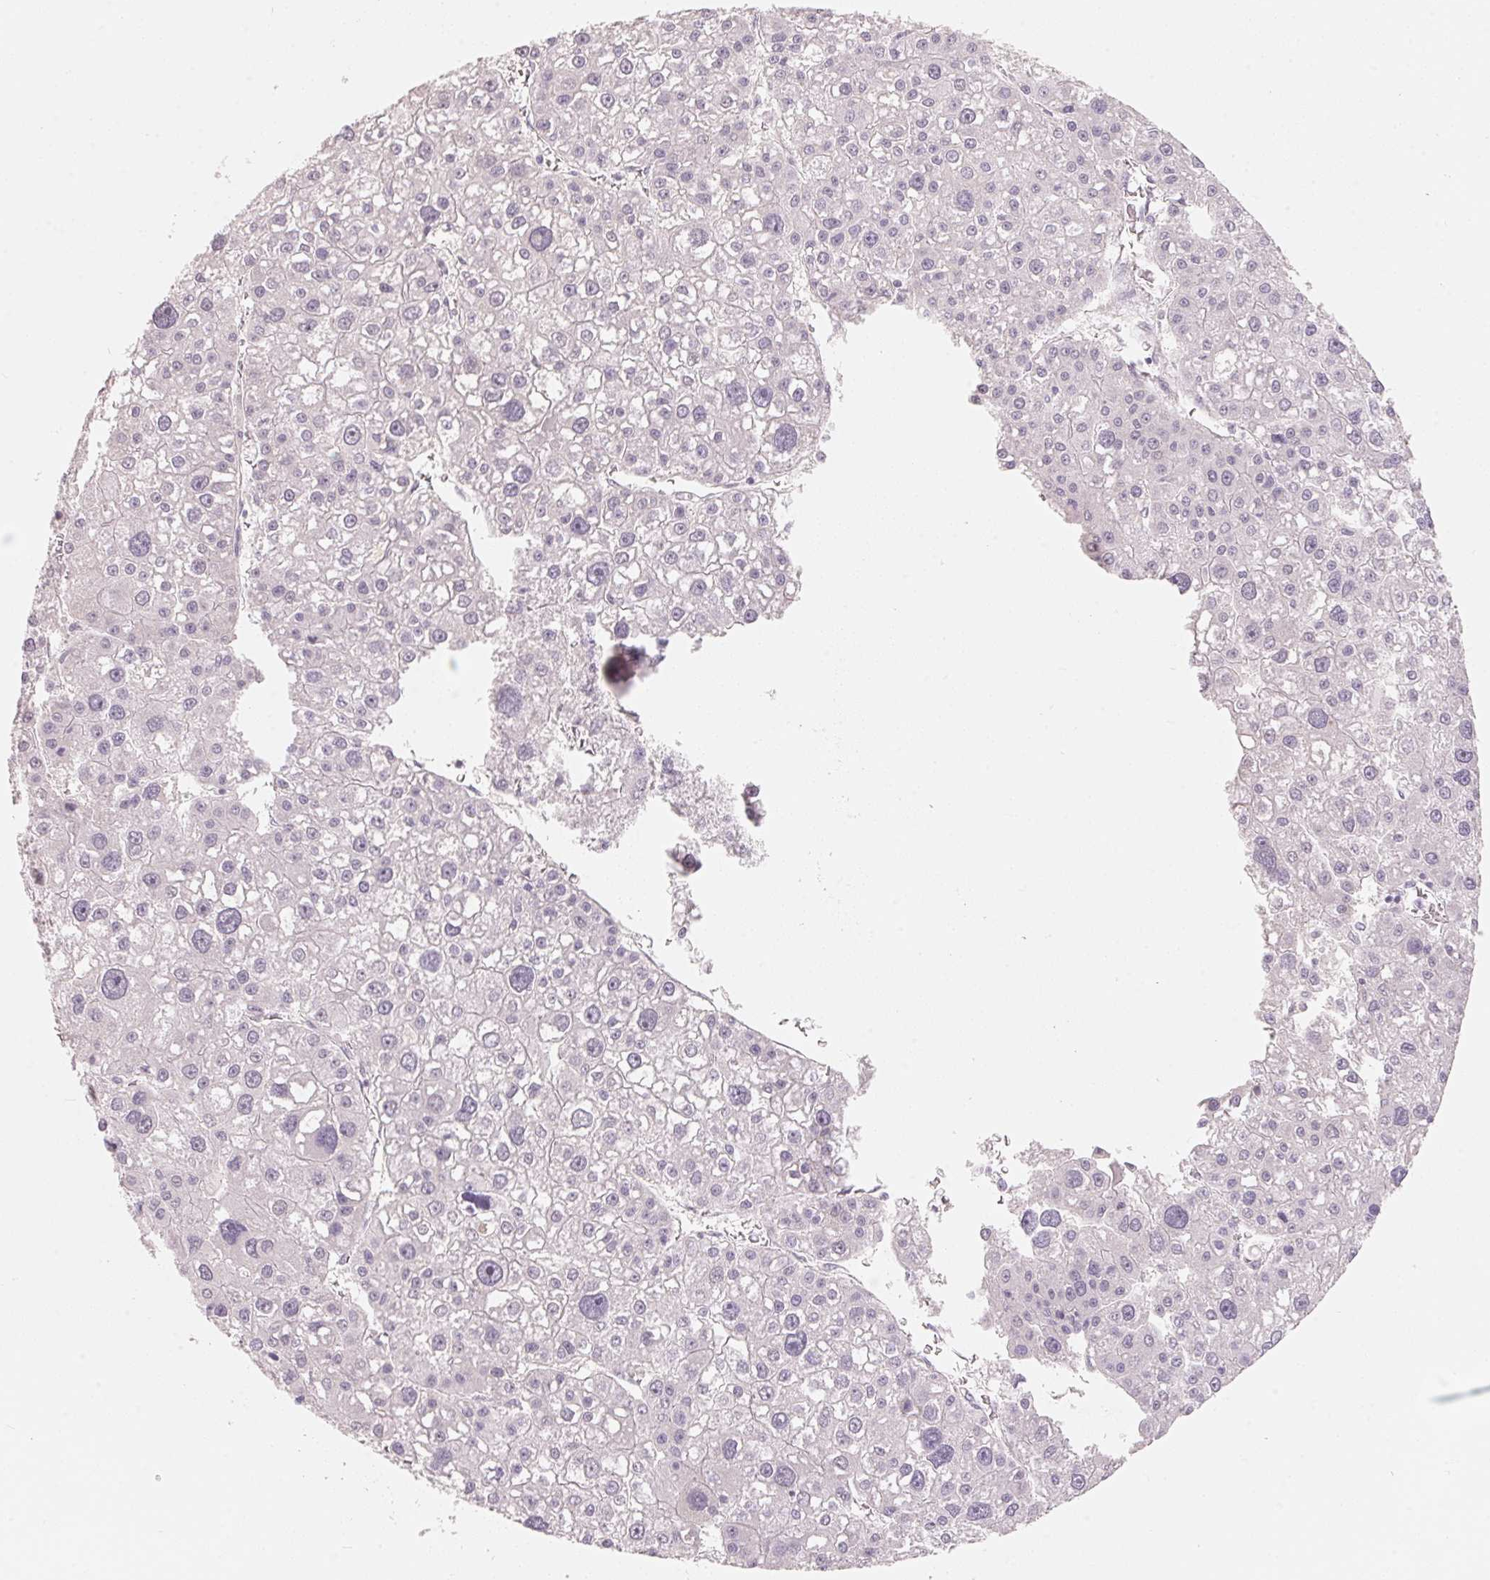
{"staining": {"intensity": "negative", "quantity": "none", "location": "none"}, "tissue": "liver cancer", "cell_type": "Tumor cells", "image_type": "cancer", "snomed": [{"axis": "morphology", "description": "Carcinoma, Hepatocellular, NOS"}, {"axis": "topography", "description": "Liver"}], "caption": "Tumor cells are negative for protein expression in human liver cancer (hepatocellular carcinoma). Brightfield microscopy of immunohistochemistry stained with DAB (3,3'-diaminobenzidine) (brown) and hematoxylin (blue), captured at high magnification.", "gene": "TP53AIP1", "patient": {"sex": "male", "age": 73}}